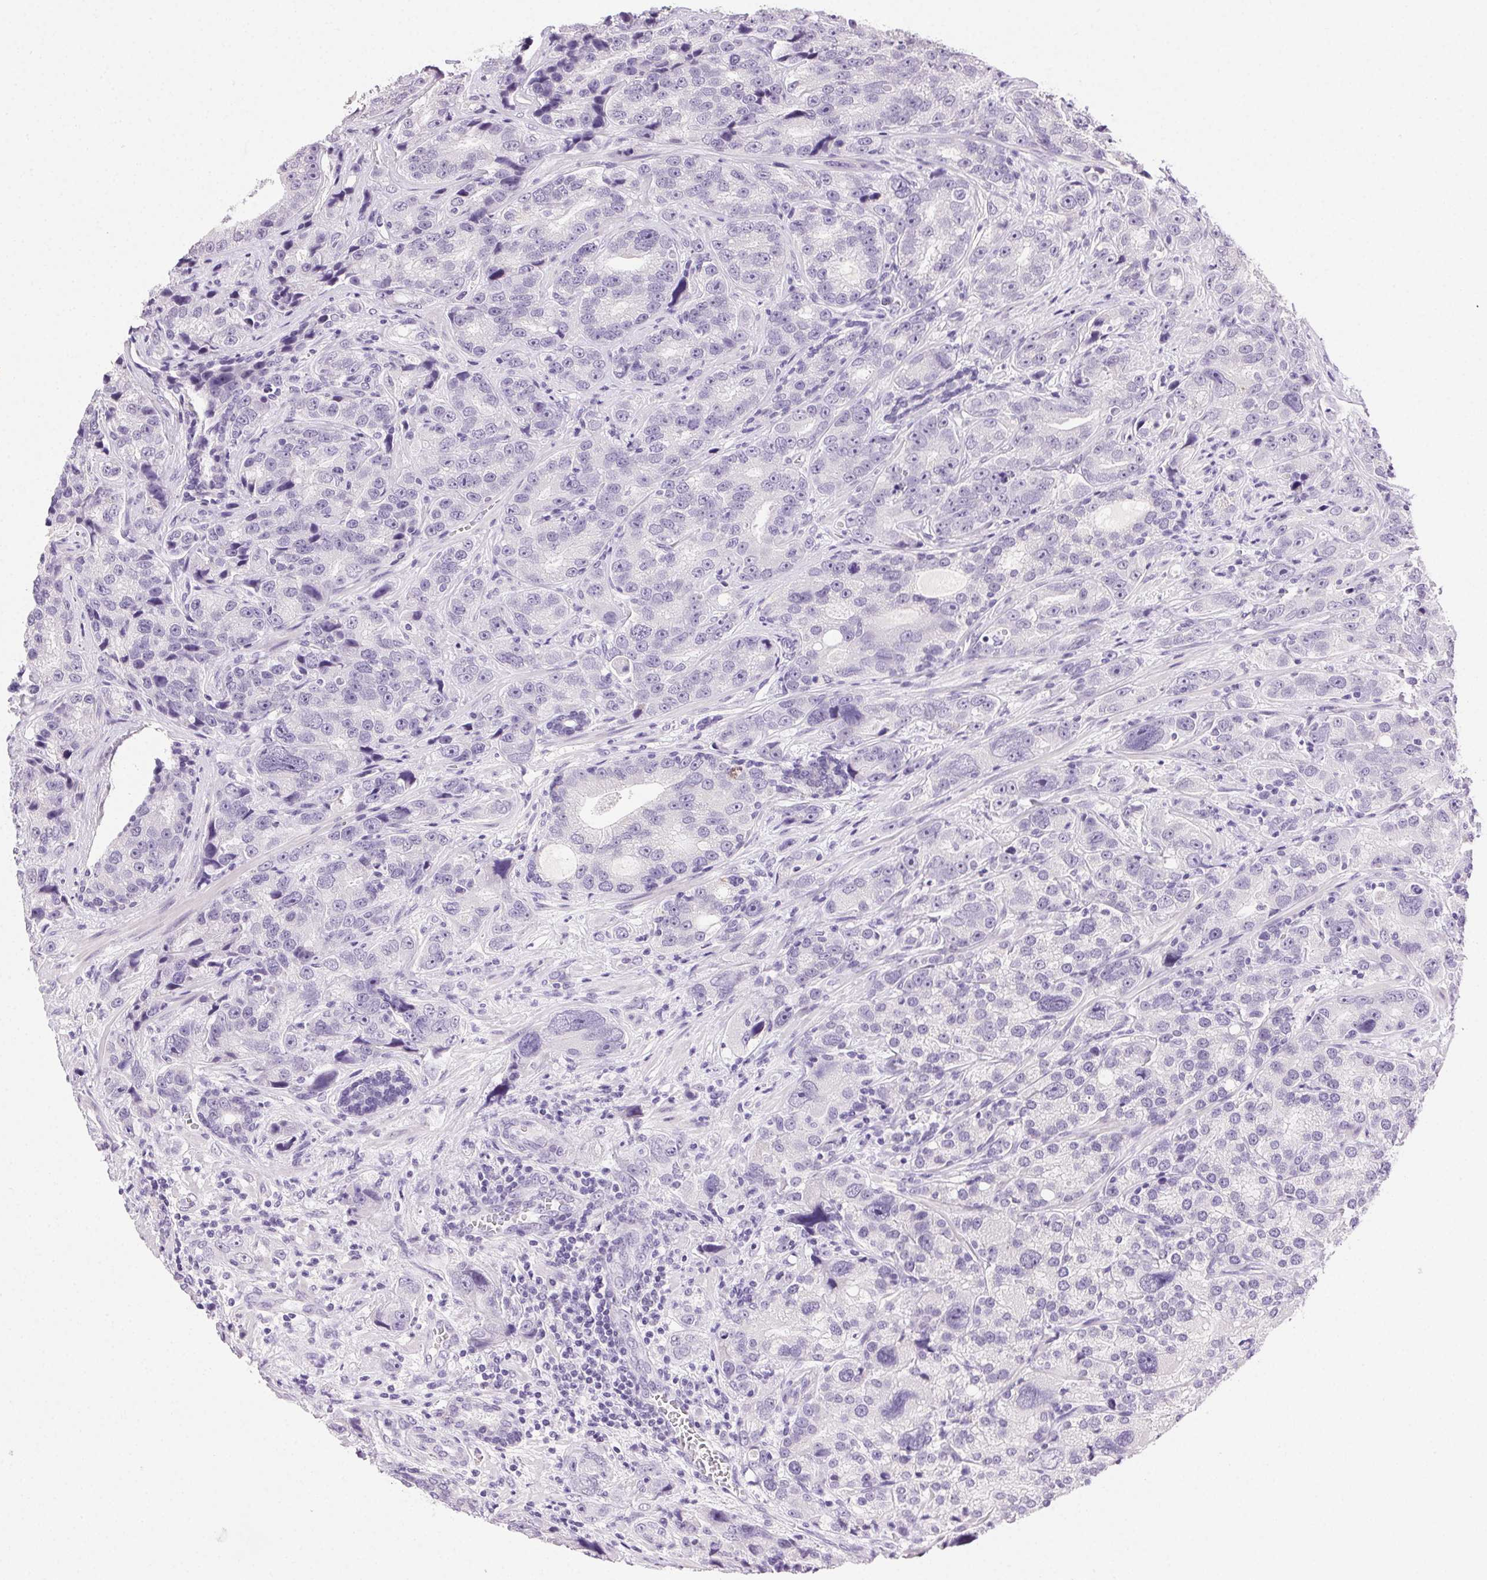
{"staining": {"intensity": "negative", "quantity": "none", "location": "none"}, "tissue": "prostate cancer", "cell_type": "Tumor cells", "image_type": "cancer", "snomed": [{"axis": "morphology", "description": "Adenocarcinoma, NOS"}, {"axis": "topography", "description": "Prostate"}], "caption": "Prostate adenocarcinoma stained for a protein using immunohistochemistry (IHC) exhibits no staining tumor cells.", "gene": "CLDN10", "patient": {"sex": "male", "age": 63}}